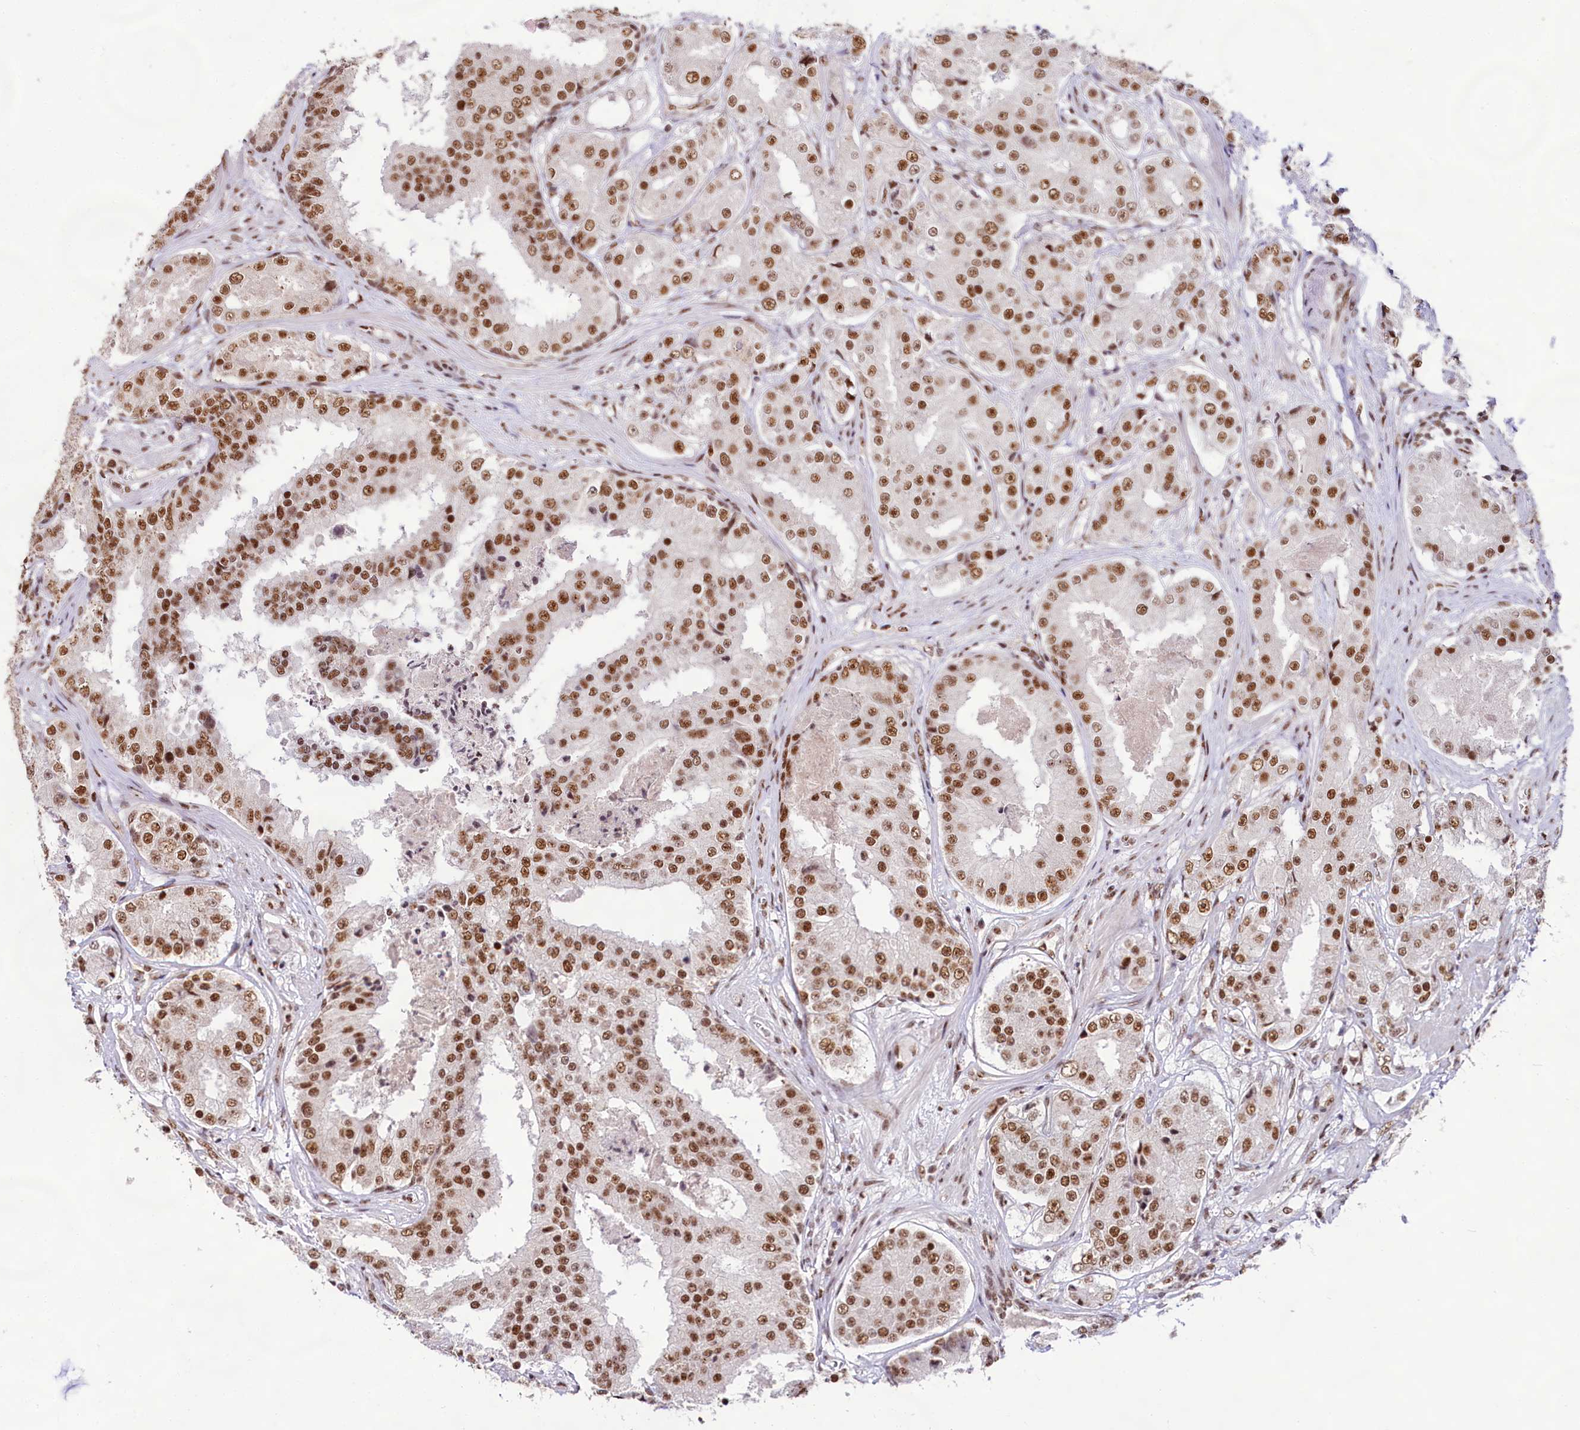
{"staining": {"intensity": "moderate", "quantity": ">75%", "location": "nuclear"}, "tissue": "prostate cancer", "cell_type": "Tumor cells", "image_type": "cancer", "snomed": [{"axis": "morphology", "description": "Adenocarcinoma, High grade"}, {"axis": "topography", "description": "Prostate"}], "caption": "Protein expression analysis of prostate cancer shows moderate nuclear expression in about >75% of tumor cells.", "gene": "HIRA", "patient": {"sex": "male", "age": 73}}